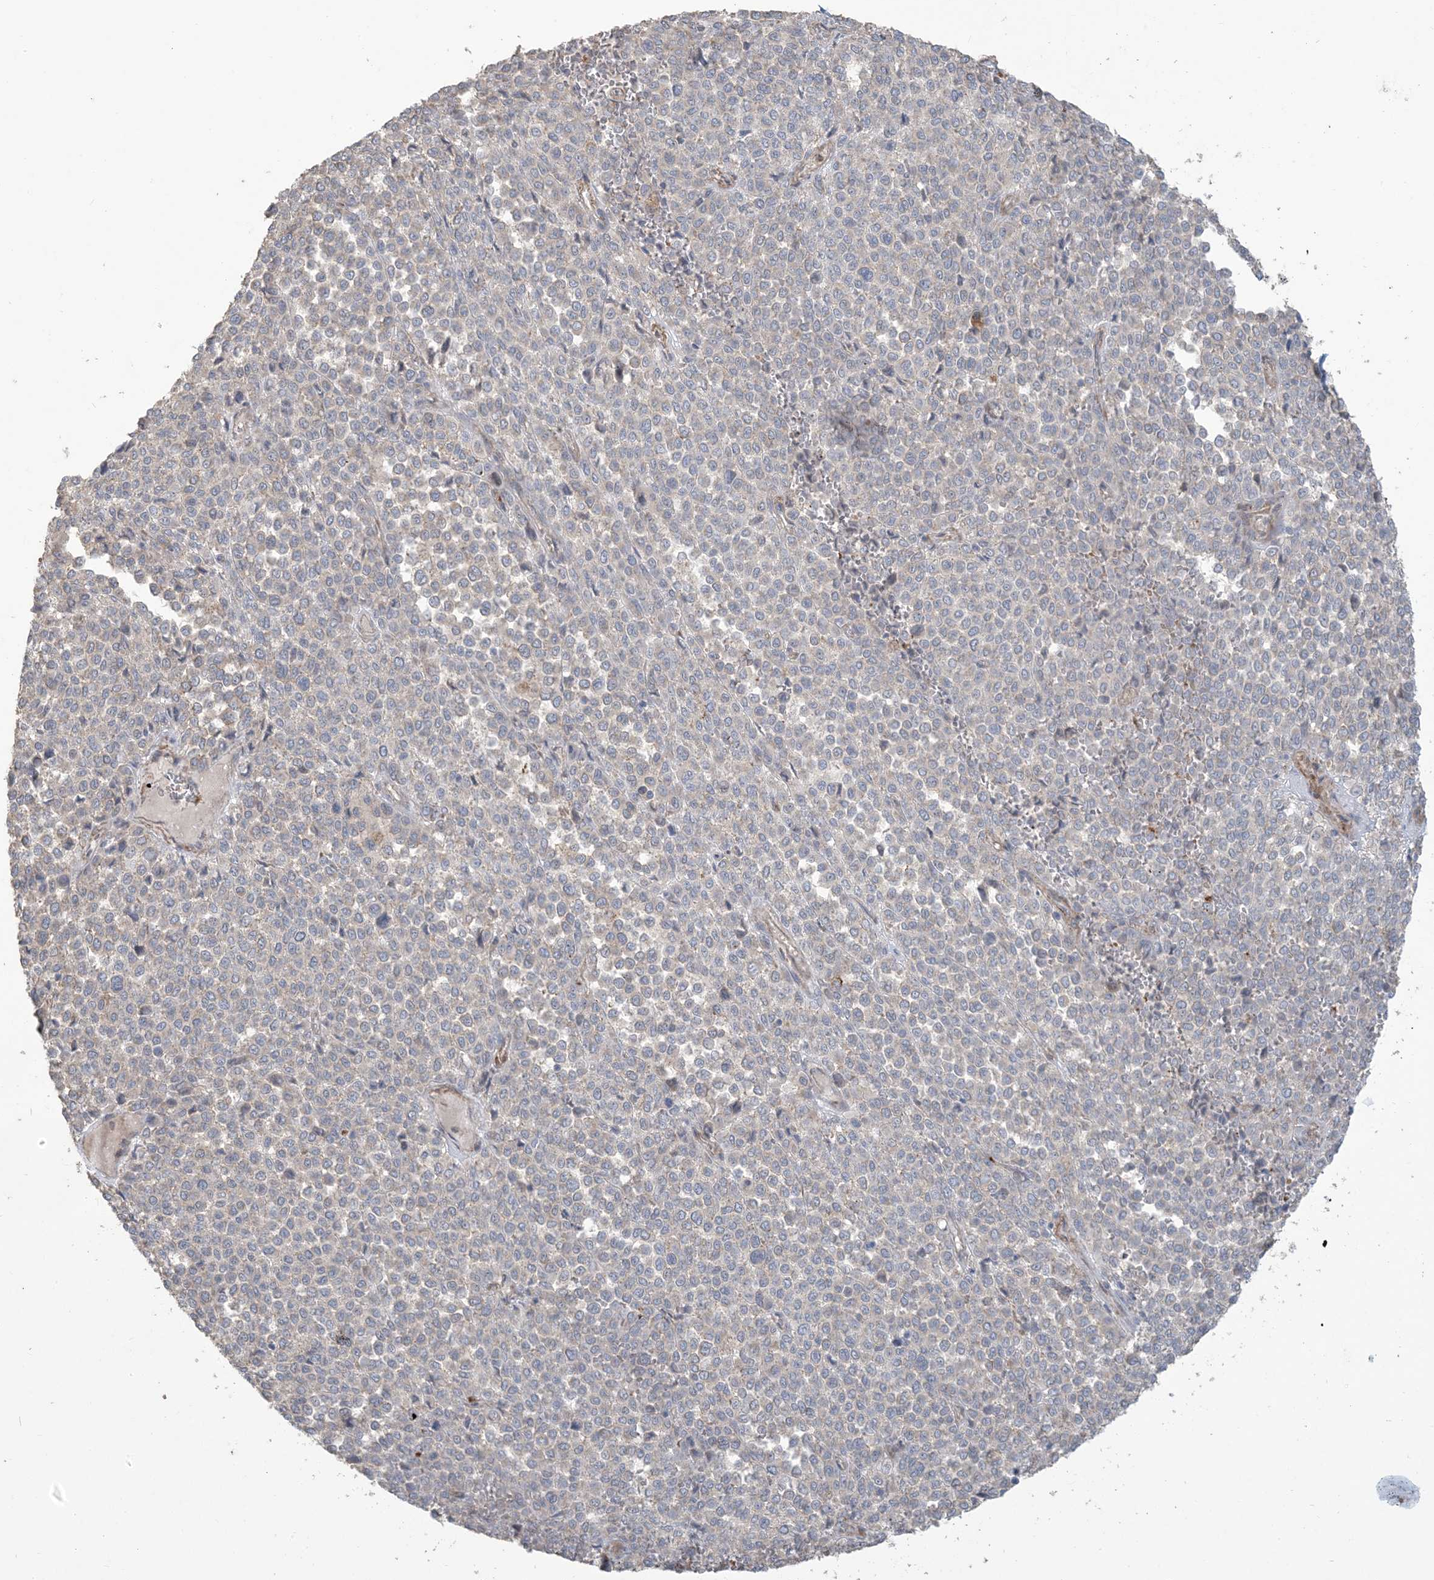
{"staining": {"intensity": "negative", "quantity": "none", "location": "none"}, "tissue": "melanoma", "cell_type": "Tumor cells", "image_type": "cancer", "snomed": [{"axis": "morphology", "description": "Malignant melanoma, Metastatic site"}, {"axis": "topography", "description": "Pancreas"}], "caption": "Protein analysis of melanoma reveals no significant expression in tumor cells. (Stains: DAB (3,3'-diaminobenzidine) immunohistochemistry (IHC) with hematoxylin counter stain, Microscopy: brightfield microscopy at high magnification).", "gene": "KLHL18", "patient": {"sex": "female", "age": 30}}